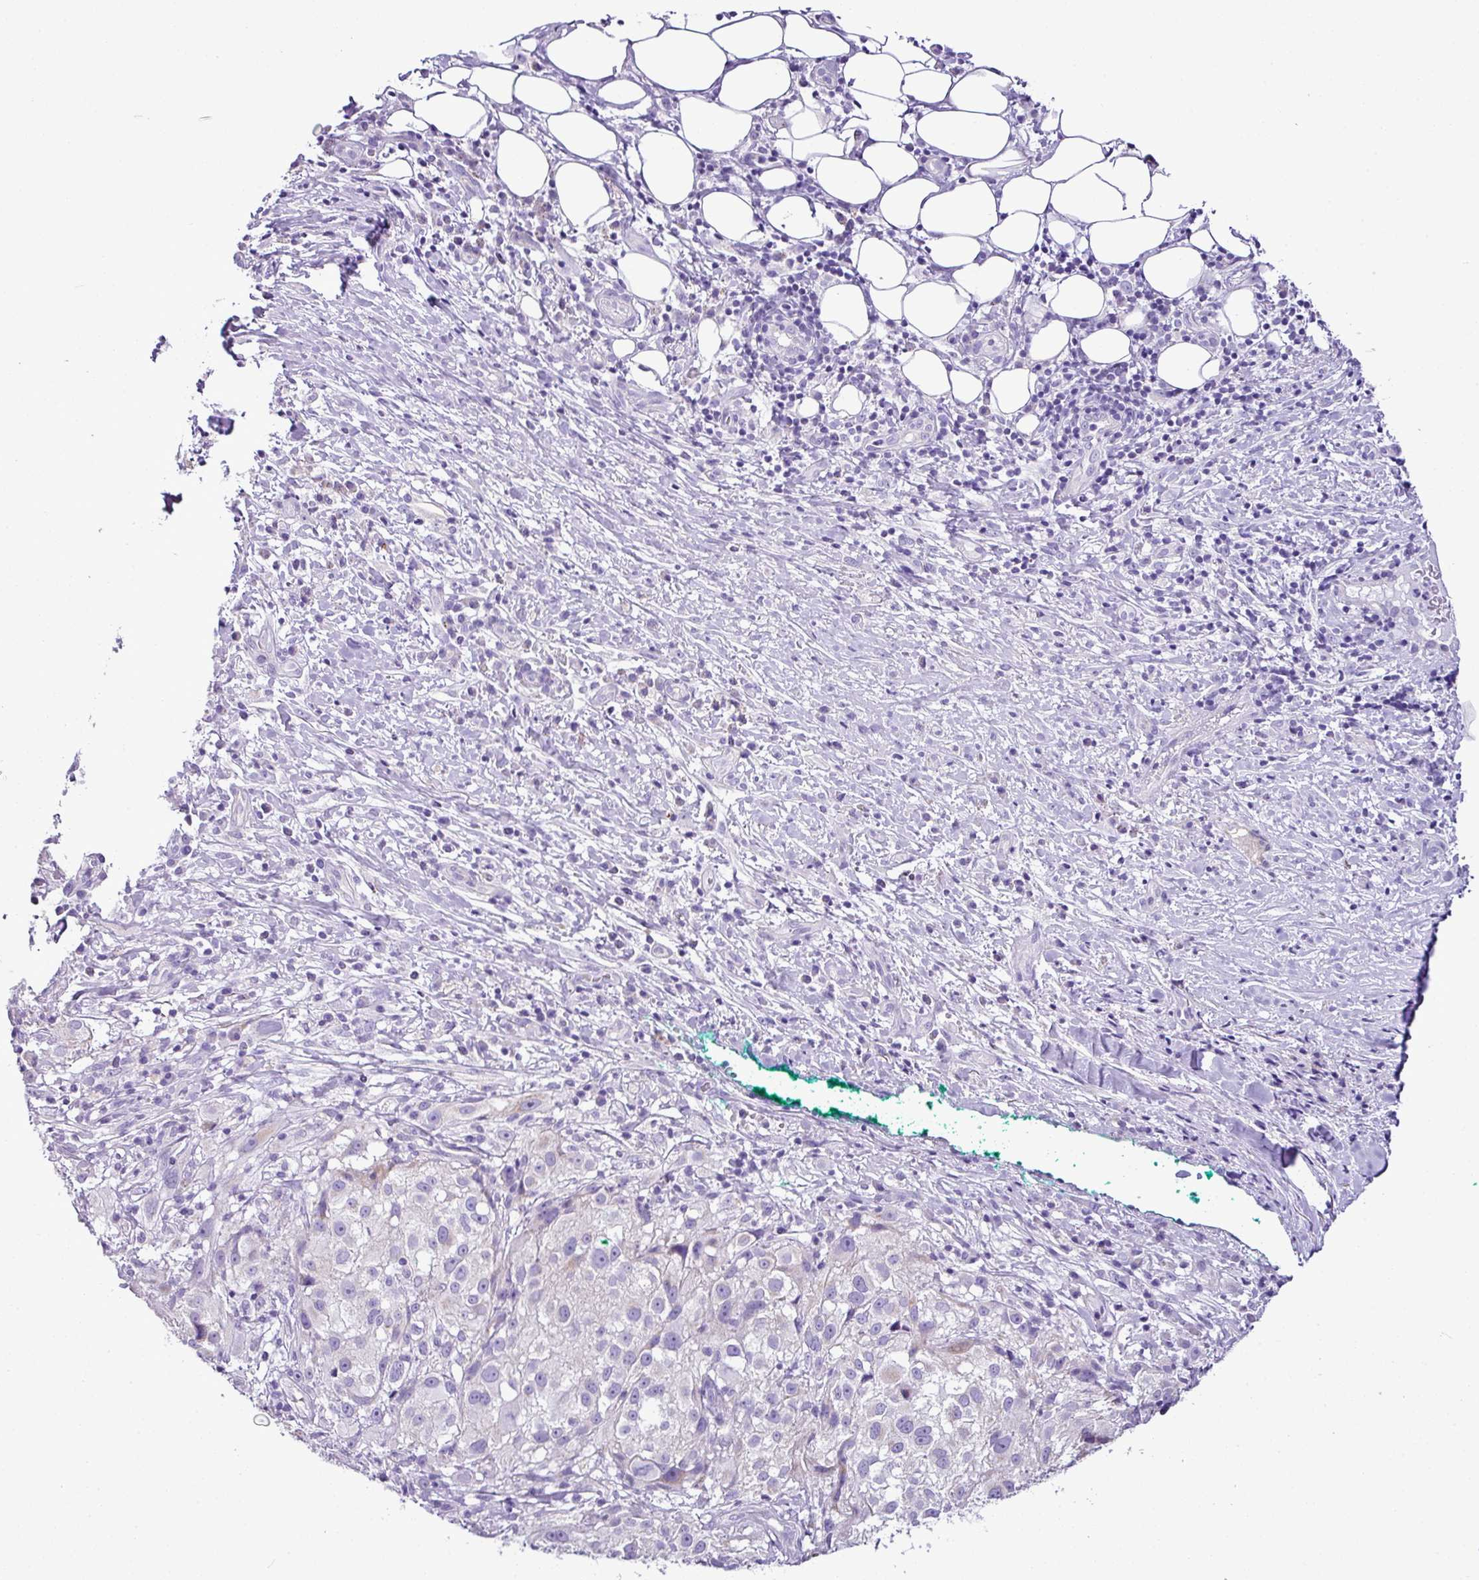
{"staining": {"intensity": "negative", "quantity": "none", "location": "none"}, "tissue": "melanoma", "cell_type": "Tumor cells", "image_type": "cancer", "snomed": [{"axis": "morphology", "description": "Necrosis, NOS"}, {"axis": "morphology", "description": "Malignant melanoma, NOS"}, {"axis": "topography", "description": "Skin"}], "caption": "The image exhibits no staining of tumor cells in malignant melanoma.", "gene": "PGAP4", "patient": {"sex": "female", "age": 87}}